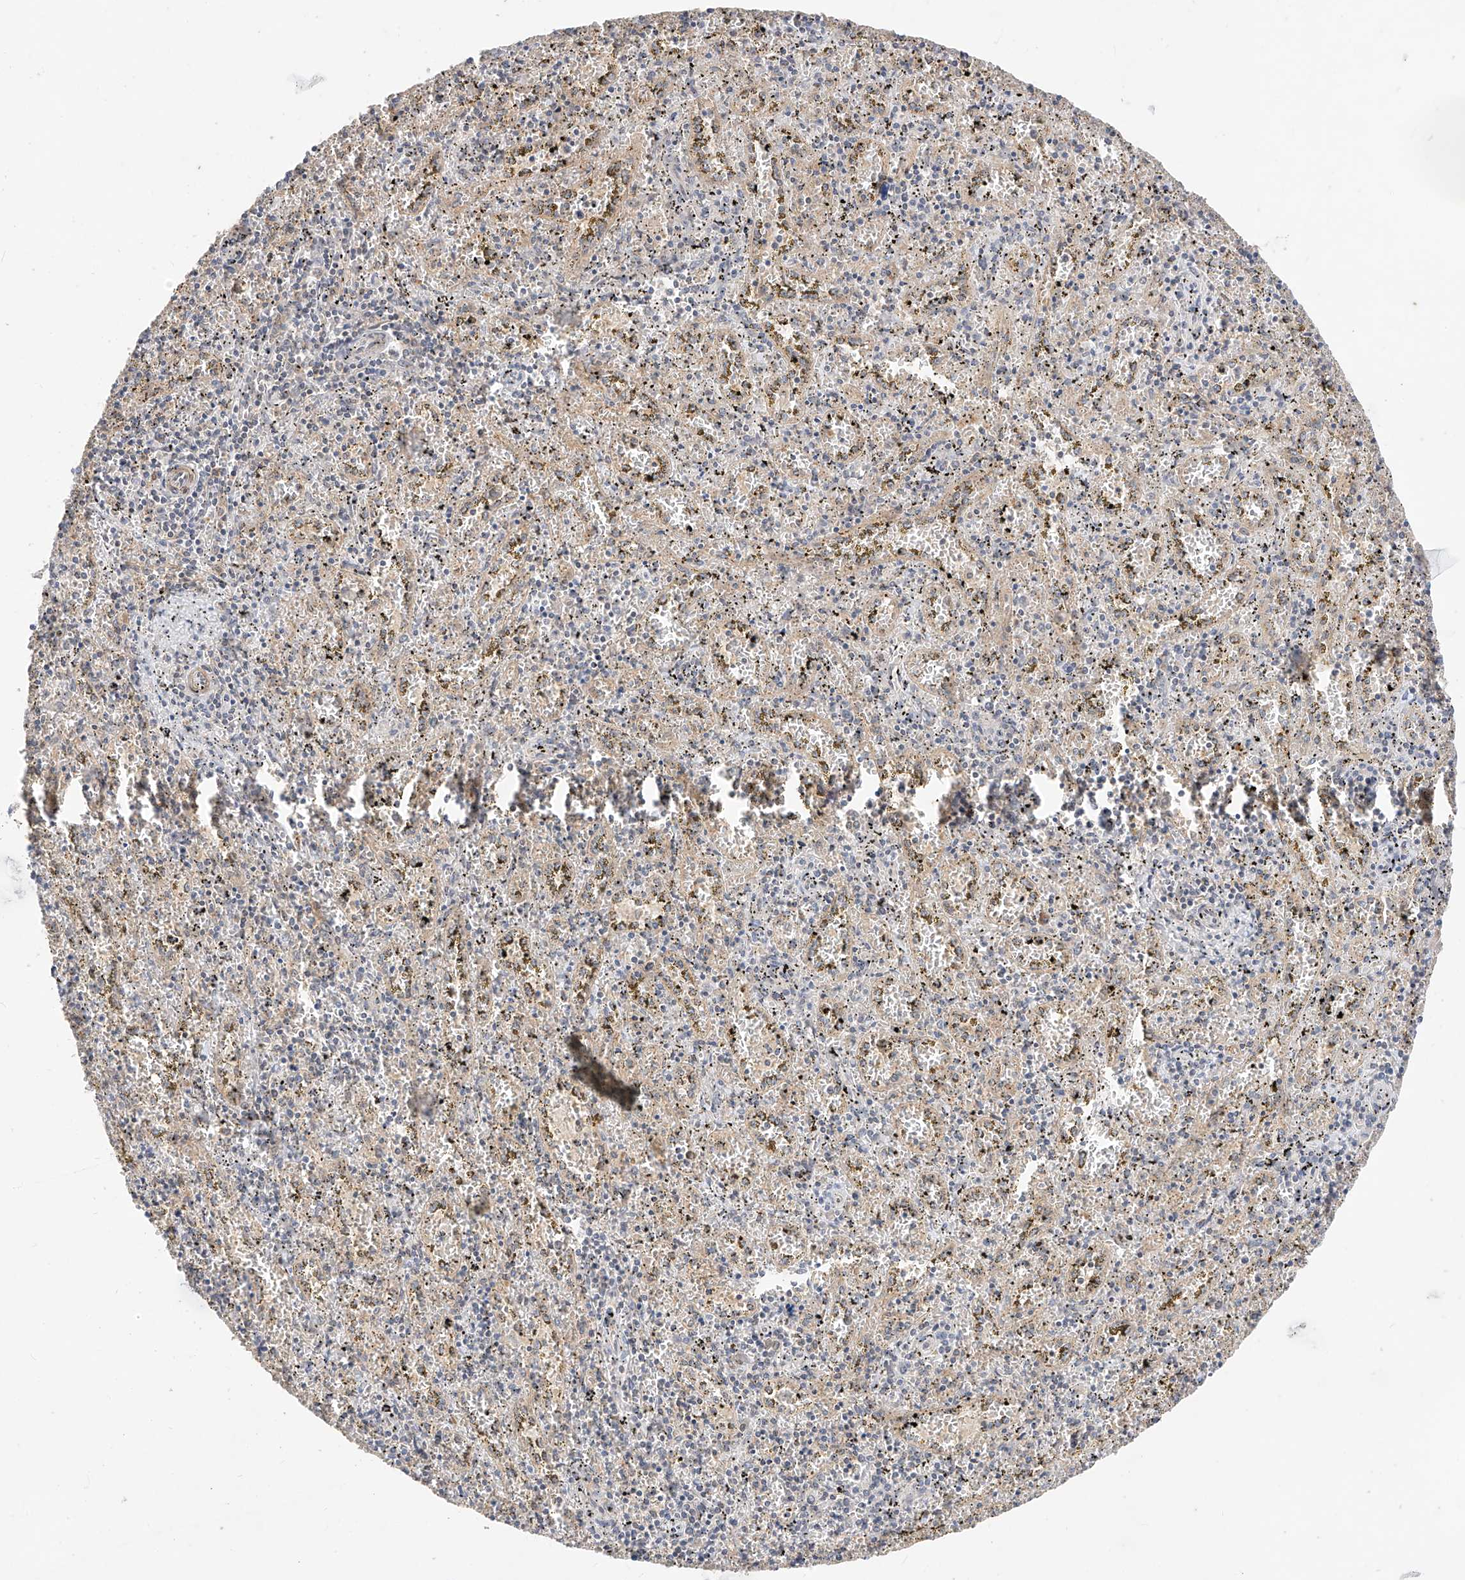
{"staining": {"intensity": "negative", "quantity": "none", "location": "none"}, "tissue": "spleen", "cell_type": "Cells in red pulp", "image_type": "normal", "snomed": [{"axis": "morphology", "description": "Normal tissue, NOS"}, {"axis": "topography", "description": "Spleen"}], "caption": "A photomicrograph of human spleen is negative for staining in cells in red pulp. (Immunohistochemistry (ihc), brightfield microscopy, high magnification).", "gene": "MRTFA", "patient": {"sex": "male", "age": 11}}